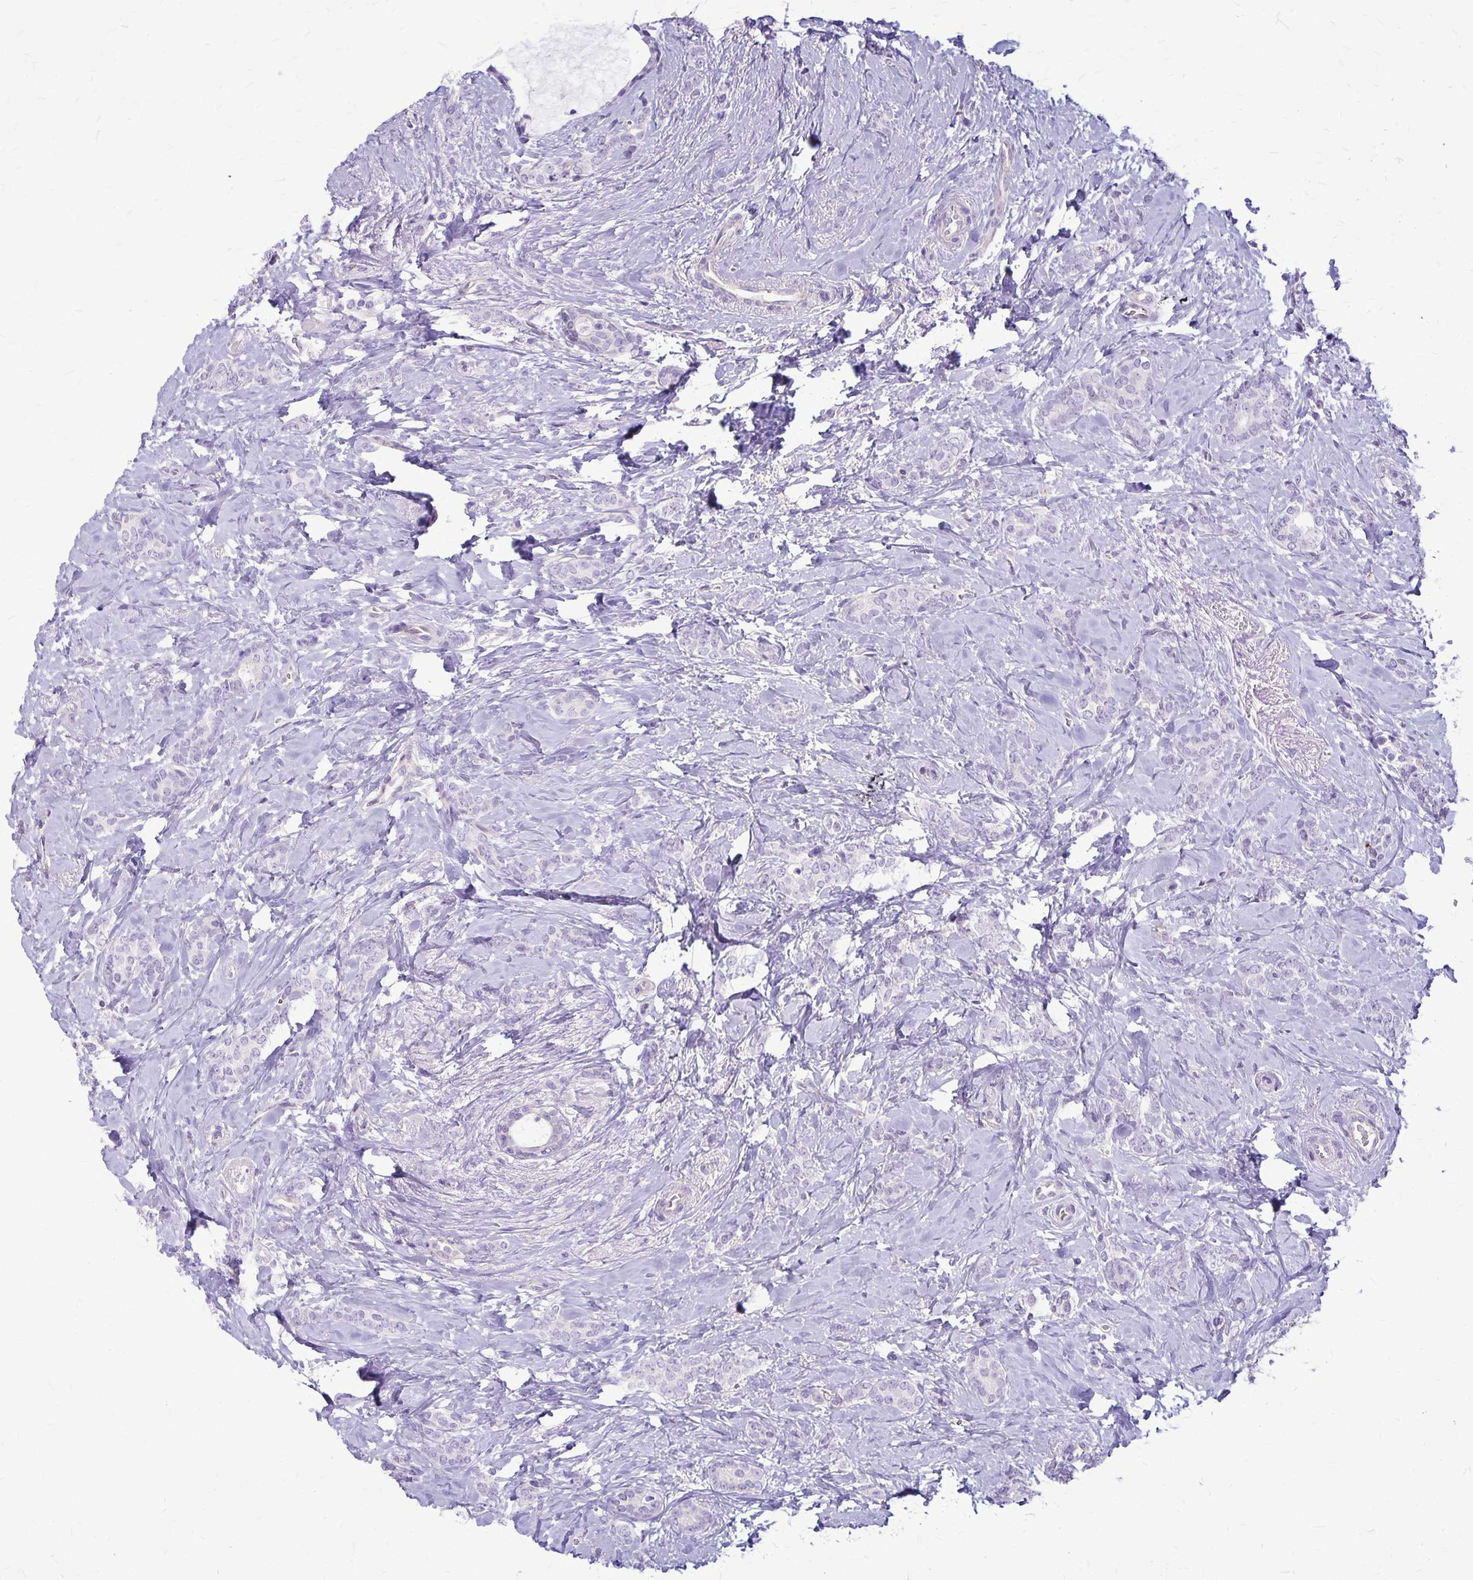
{"staining": {"intensity": "negative", "quantity": "none", "location": "none"}, "tissue": "breast cancer", "cell_type": "Tumor cells", "image_type": "cancer", "snomed": [{"axis": "morphology", "description": "Normal tissue, NOS"}, {"axis": "morphology", "description": "Duct carcinoma"}, {"axis": "topography", "description": "Breast"}], "caption": "Tumor cells are negative for brown protein staining in breast cancer.", "gene": "GP9", "patient": {"sex": "female", "age": 77}}